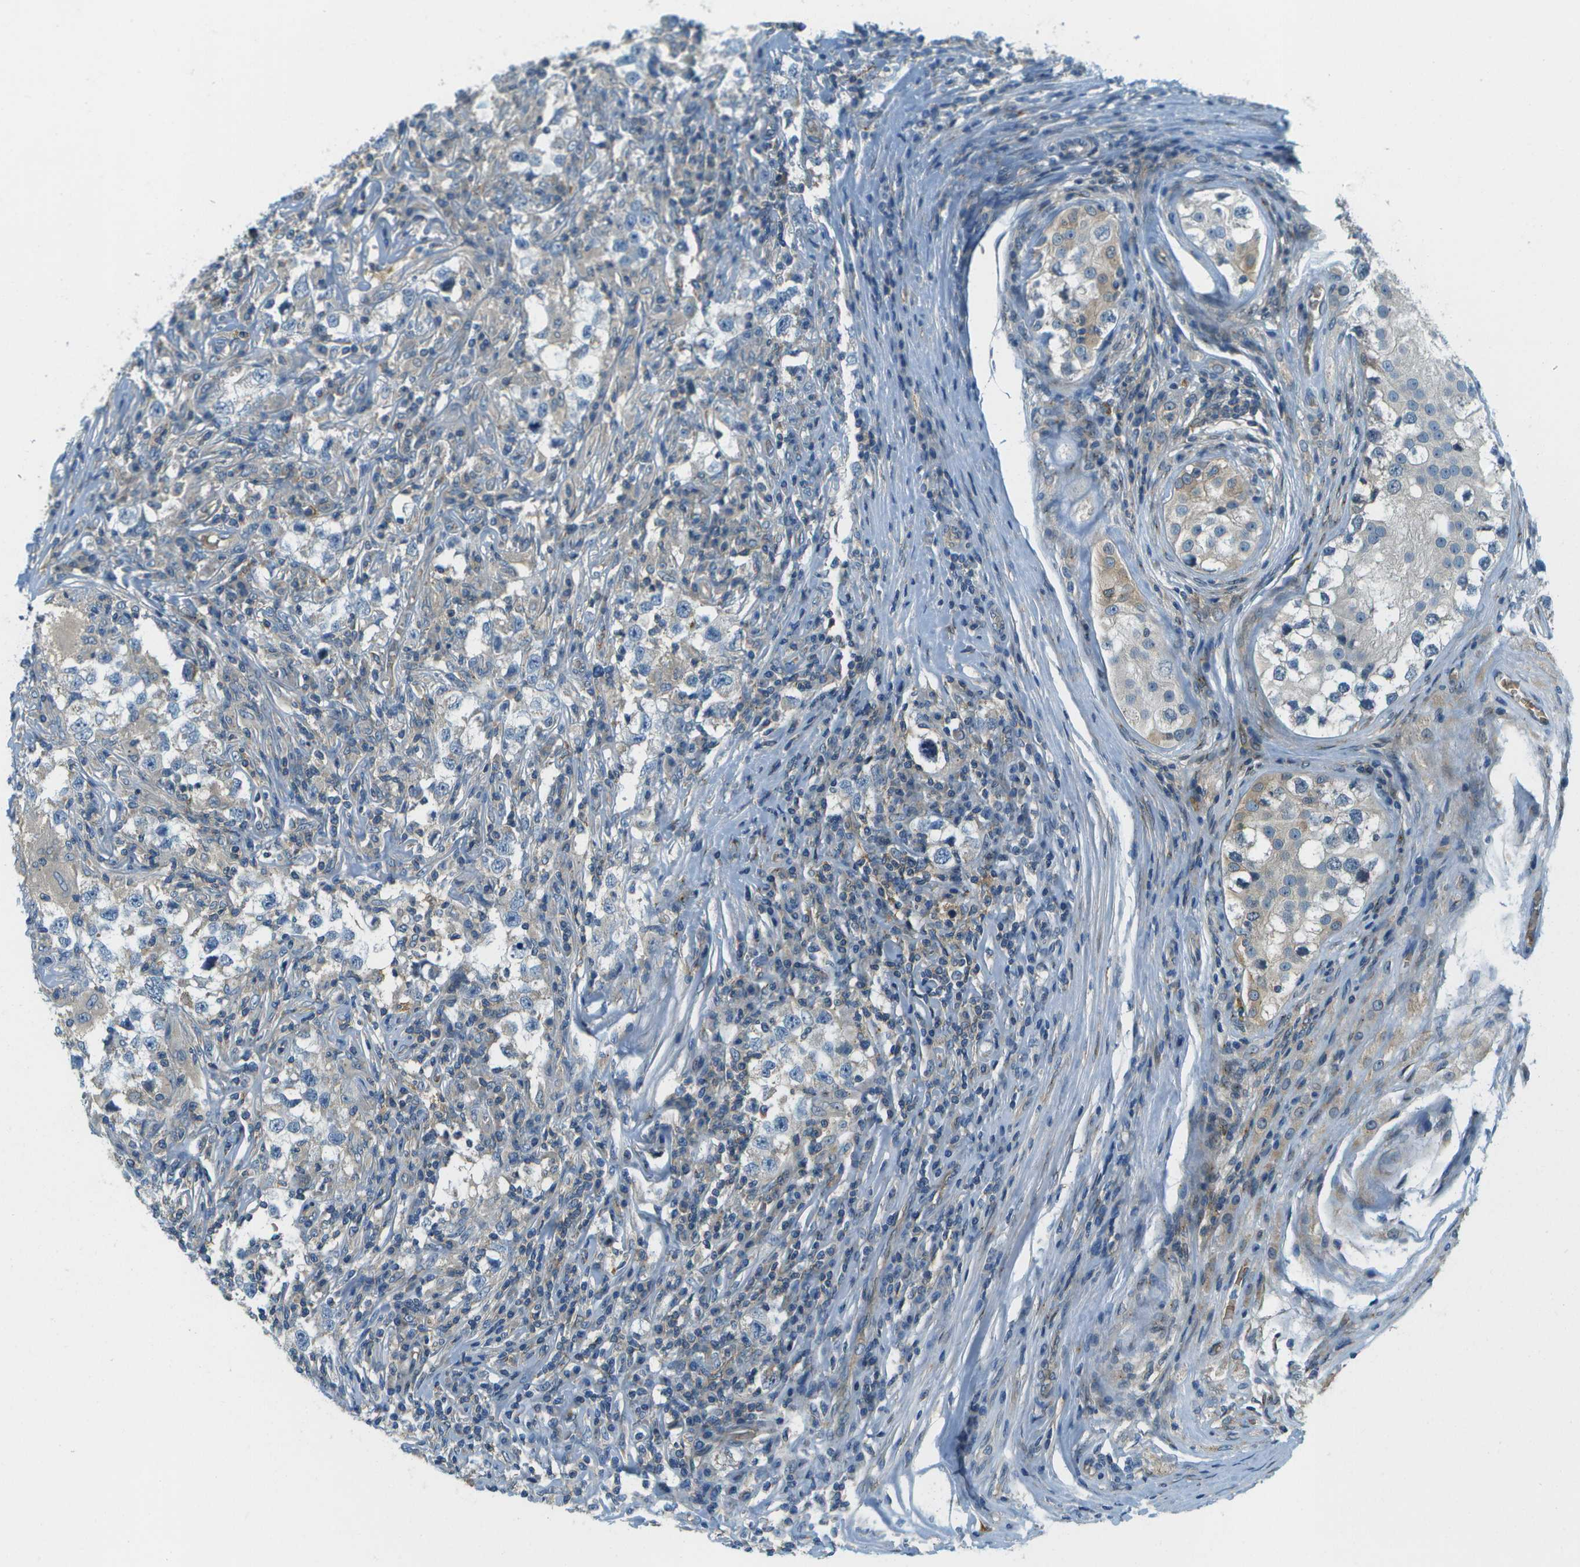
{"staining": {"intensity": "negative", "quantity": "none", "location": "none"}, "tissue": "testis cancer", "cell_type": "Tumor cells", "image_type": "cancer", "snomed": [{"axis": "morphology", "description": "Carcinoma, Embryonal, NOS"}, {"axis": "topography", "description": "Testis"}], "caption": "An image of human testis cancer (embryonal carcinoma) is negative for staining in tumor cells.", "gene": "CTIF", "patient": {"sex": "male", "age": 21}}